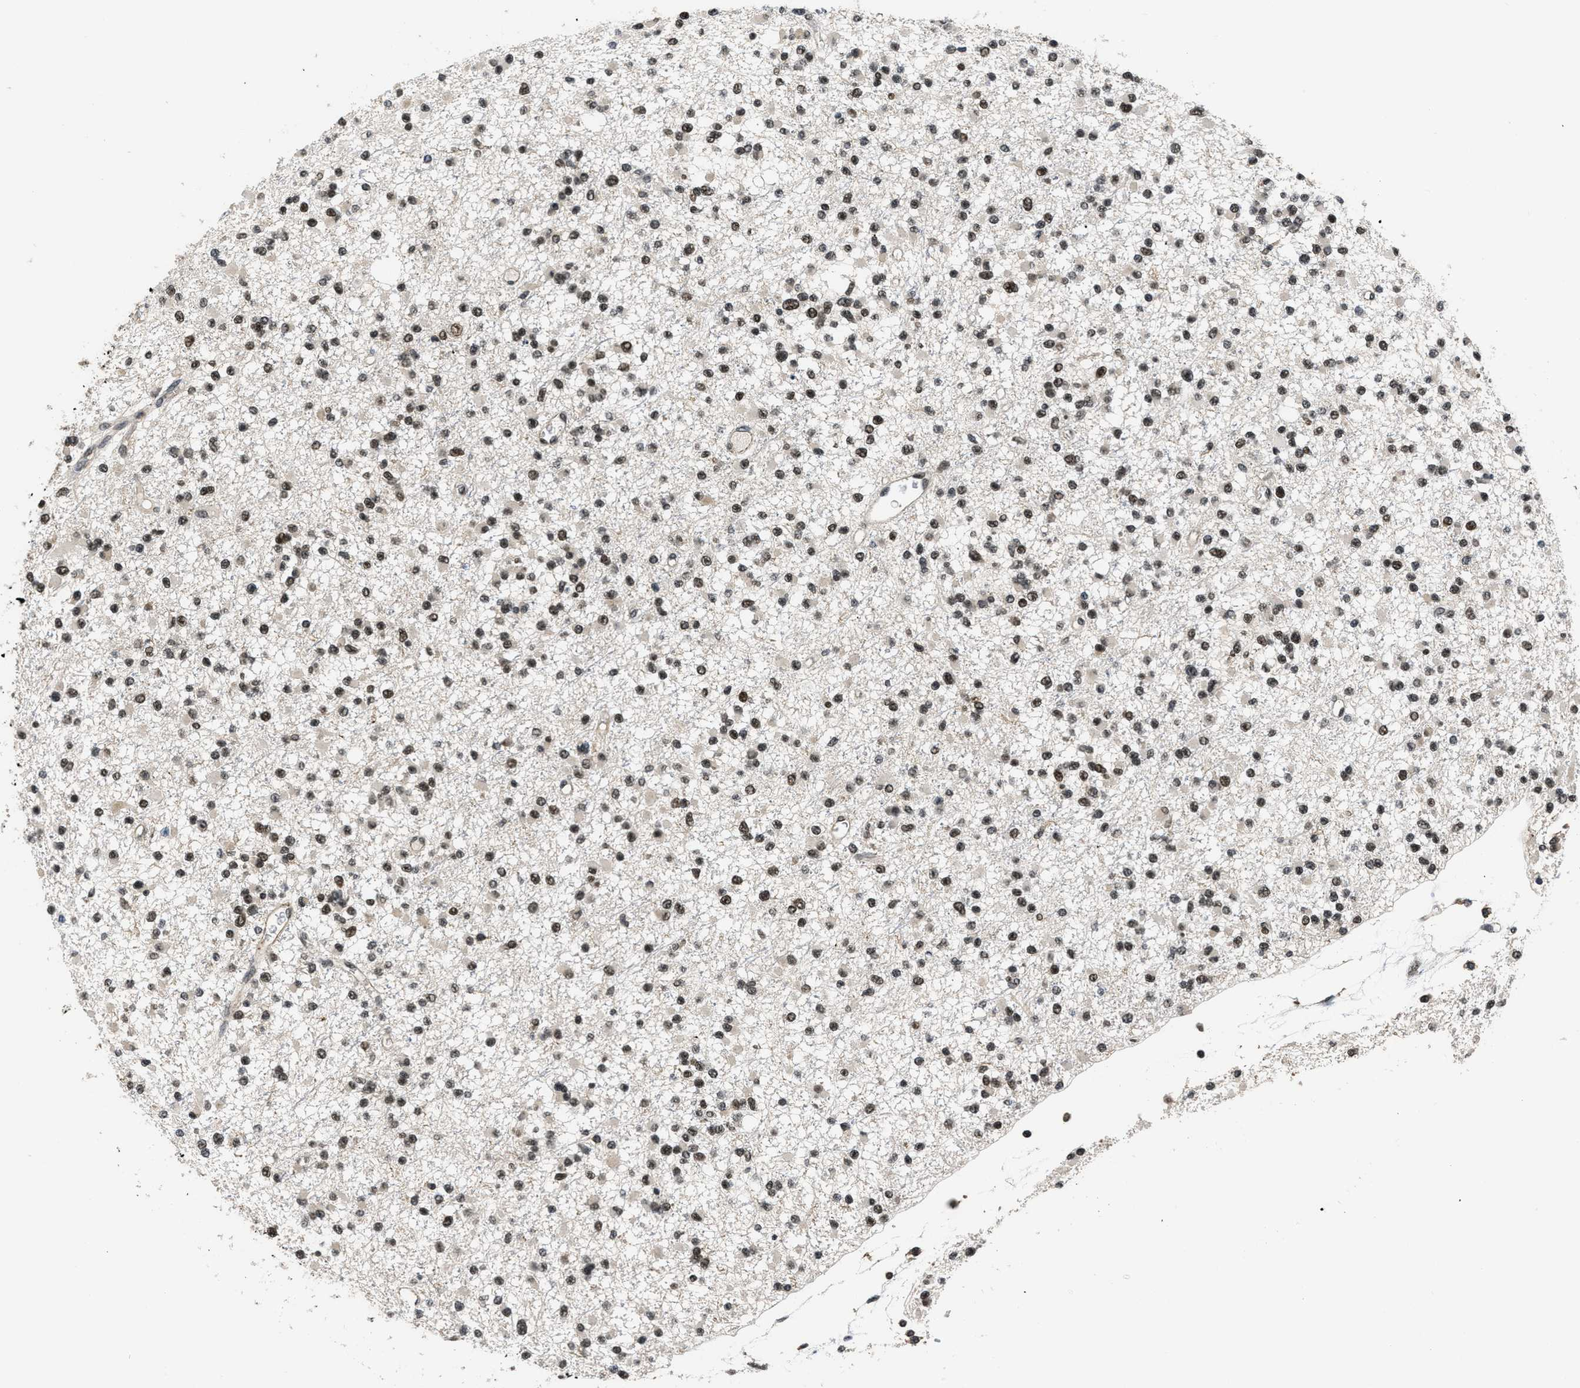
{"staining": {"intensity": "strong", "quantity": ">75%", "location": "nuclear"}, "tissue": "glioma", "cell_type": "Tumor cells", "image_type": "cancer", "snomed": [{"axis": "morphology", "description": "Glioma, malignant, Low grade"}, {"axis": "topography", "description": "Brain"}], "caption": "Glioma stained with immunohistochemistry (IHC) reveals strong nuclear expression in approximately >75% of tumor cells.", "gene": "CUL4B", "patient": {"sex": "female", "age": 22}}